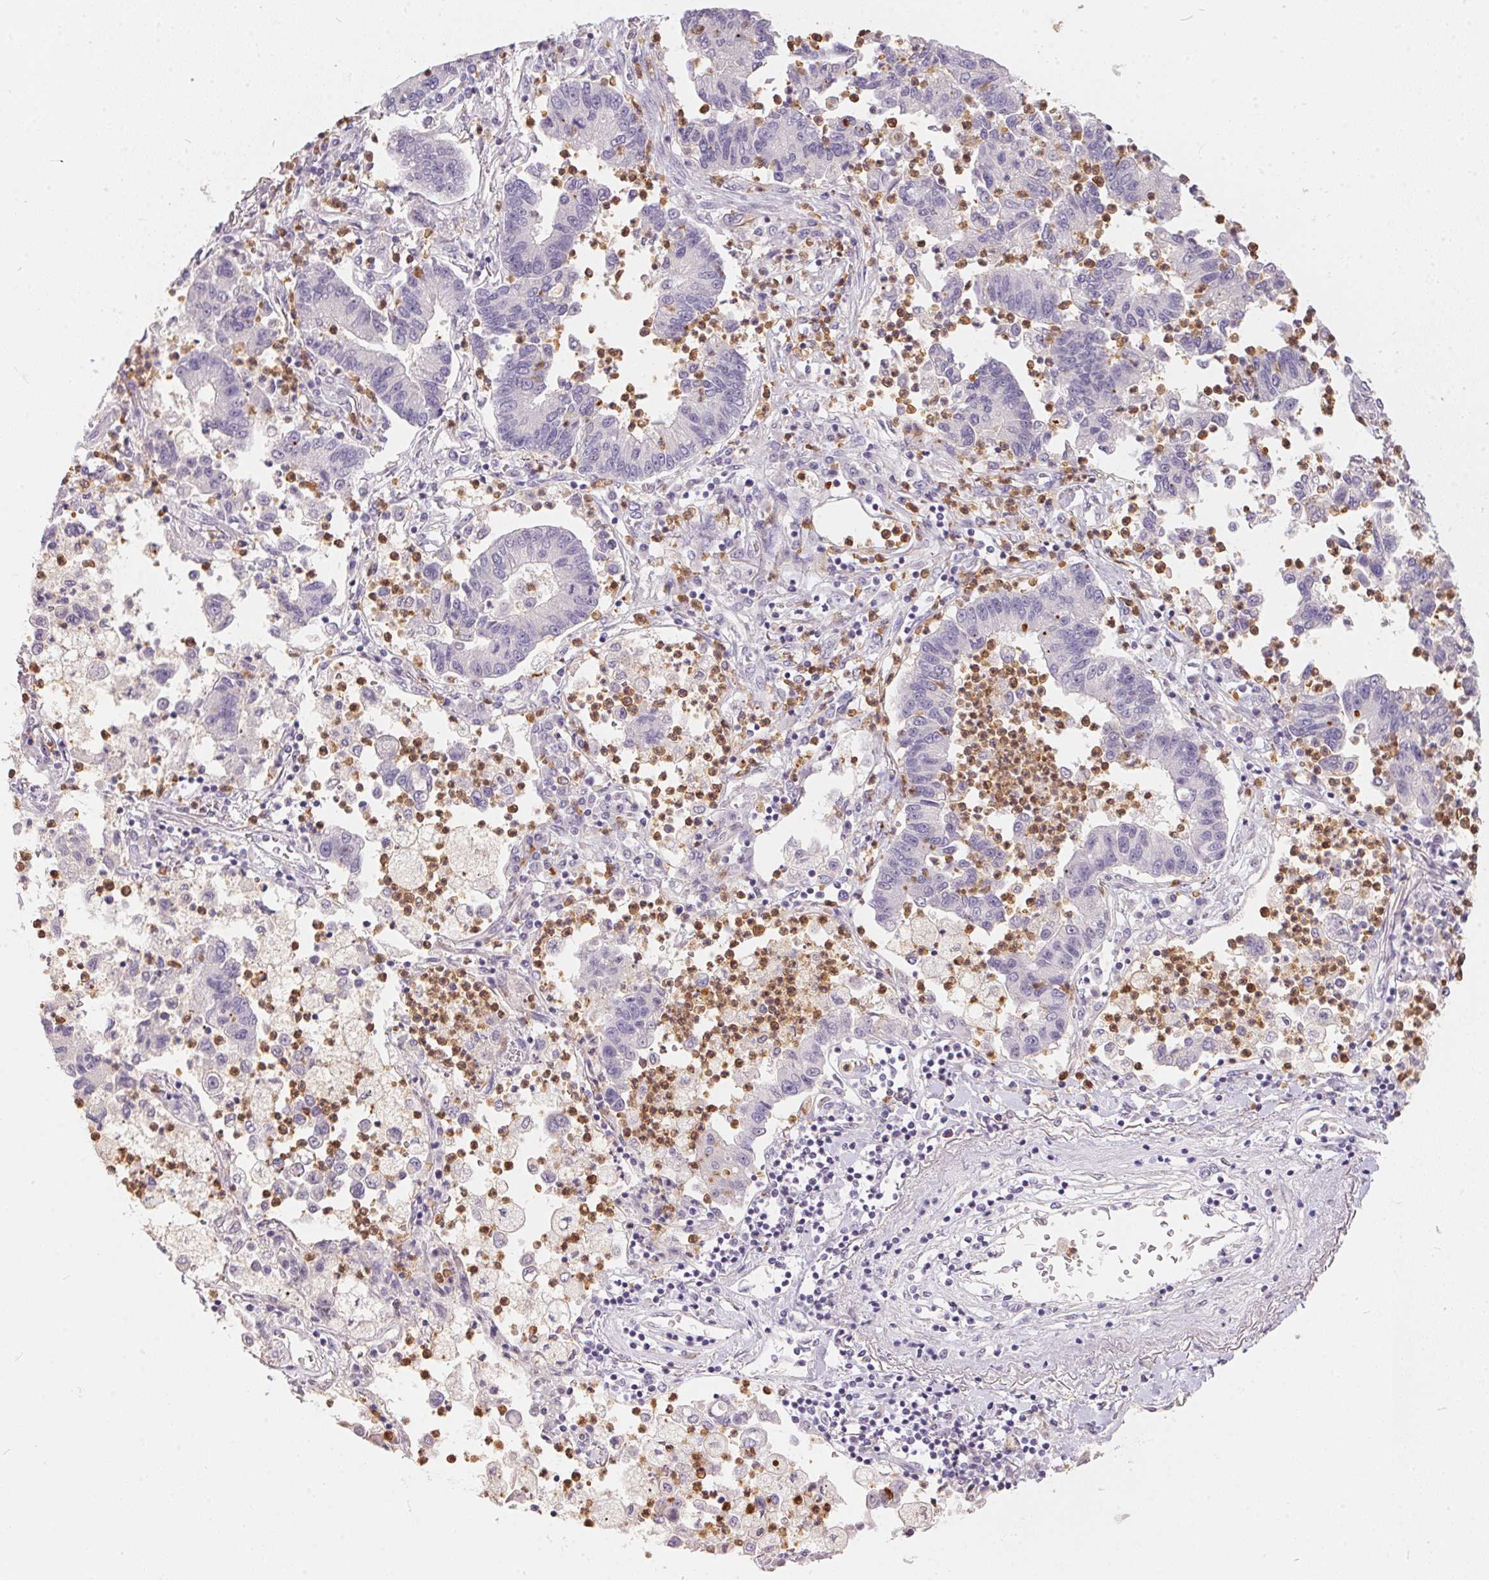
{"staining": {"intensity": "negative", "quantity": "none", "location": "none"}, "tissue": "lung cancer", "cell_type": "Tumor cells", "image_type": "cancer", "snomed": [{"axis": "morphology", "description": "Adenocarcinoma, NOS"}, {"axis": "topography", "description": "Lung"}], "caption": "The photomicrograph shows no significant staining in tumor cells of lung adenocarcinoma.", "gene": "SERPINB1", "patient": {"sex": "female", "age": 57}}